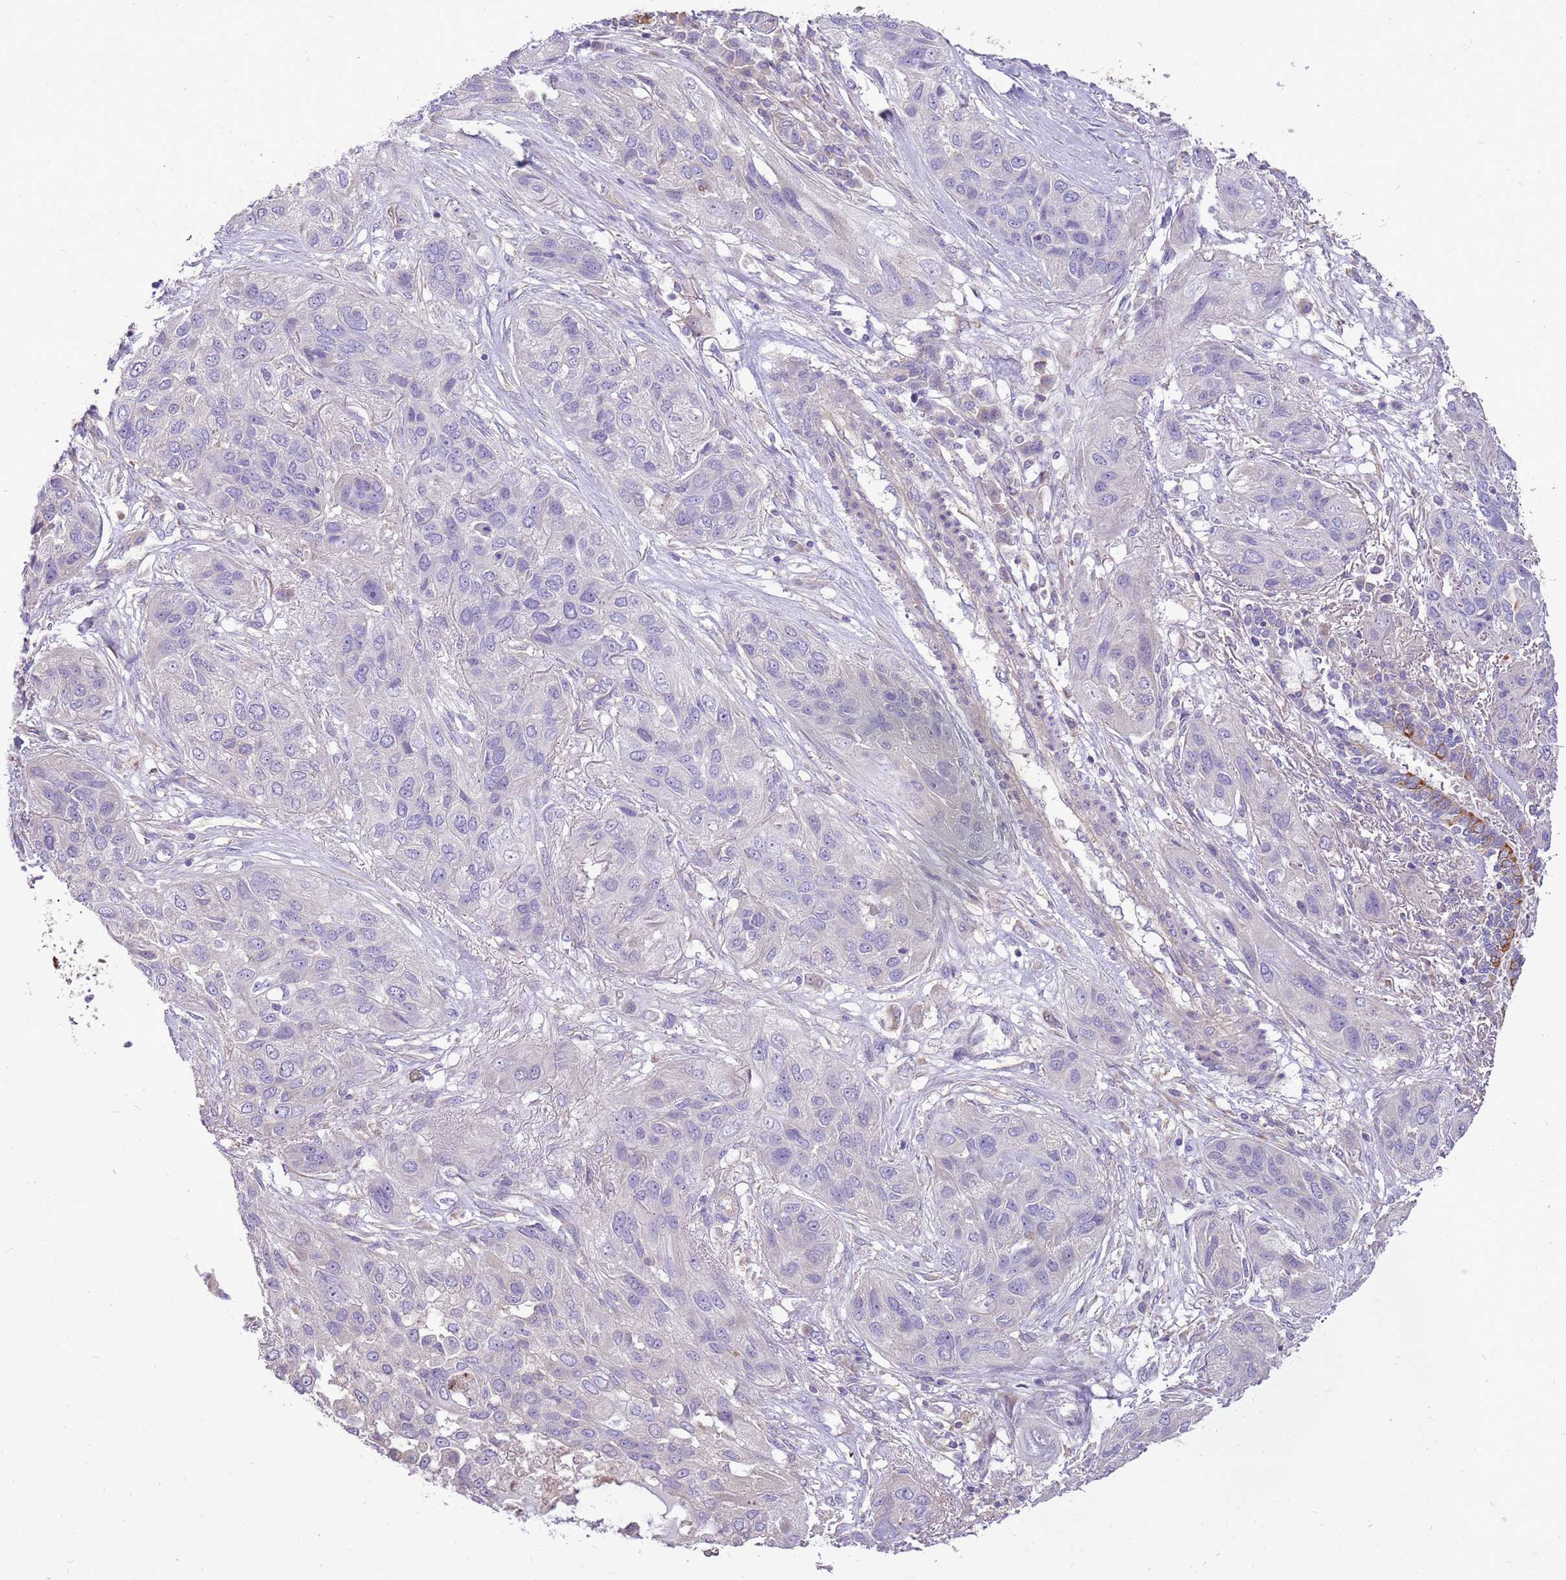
{"staining": {"intensity": "moderate", "quantity": "<25%", "location": "cytoplasmic/membranous"}, "tissue": "lung cancer", "cell_type": "Tumor cells", "image_type": "cancer", "snomed": [{"axis": "morphology", "description": "Squamous cell carcinoma, NOS"}, {"axis": "topography", "description": "Lung"}], "caption": "Immunohistochemical staining of human lung squamous cell carcinoma shows moderate cytoplasmic/membranous protein expression in about <25% of tumor cells.", "gene": "WASHC4", "patient": {"sex": "female", "age": 70}}